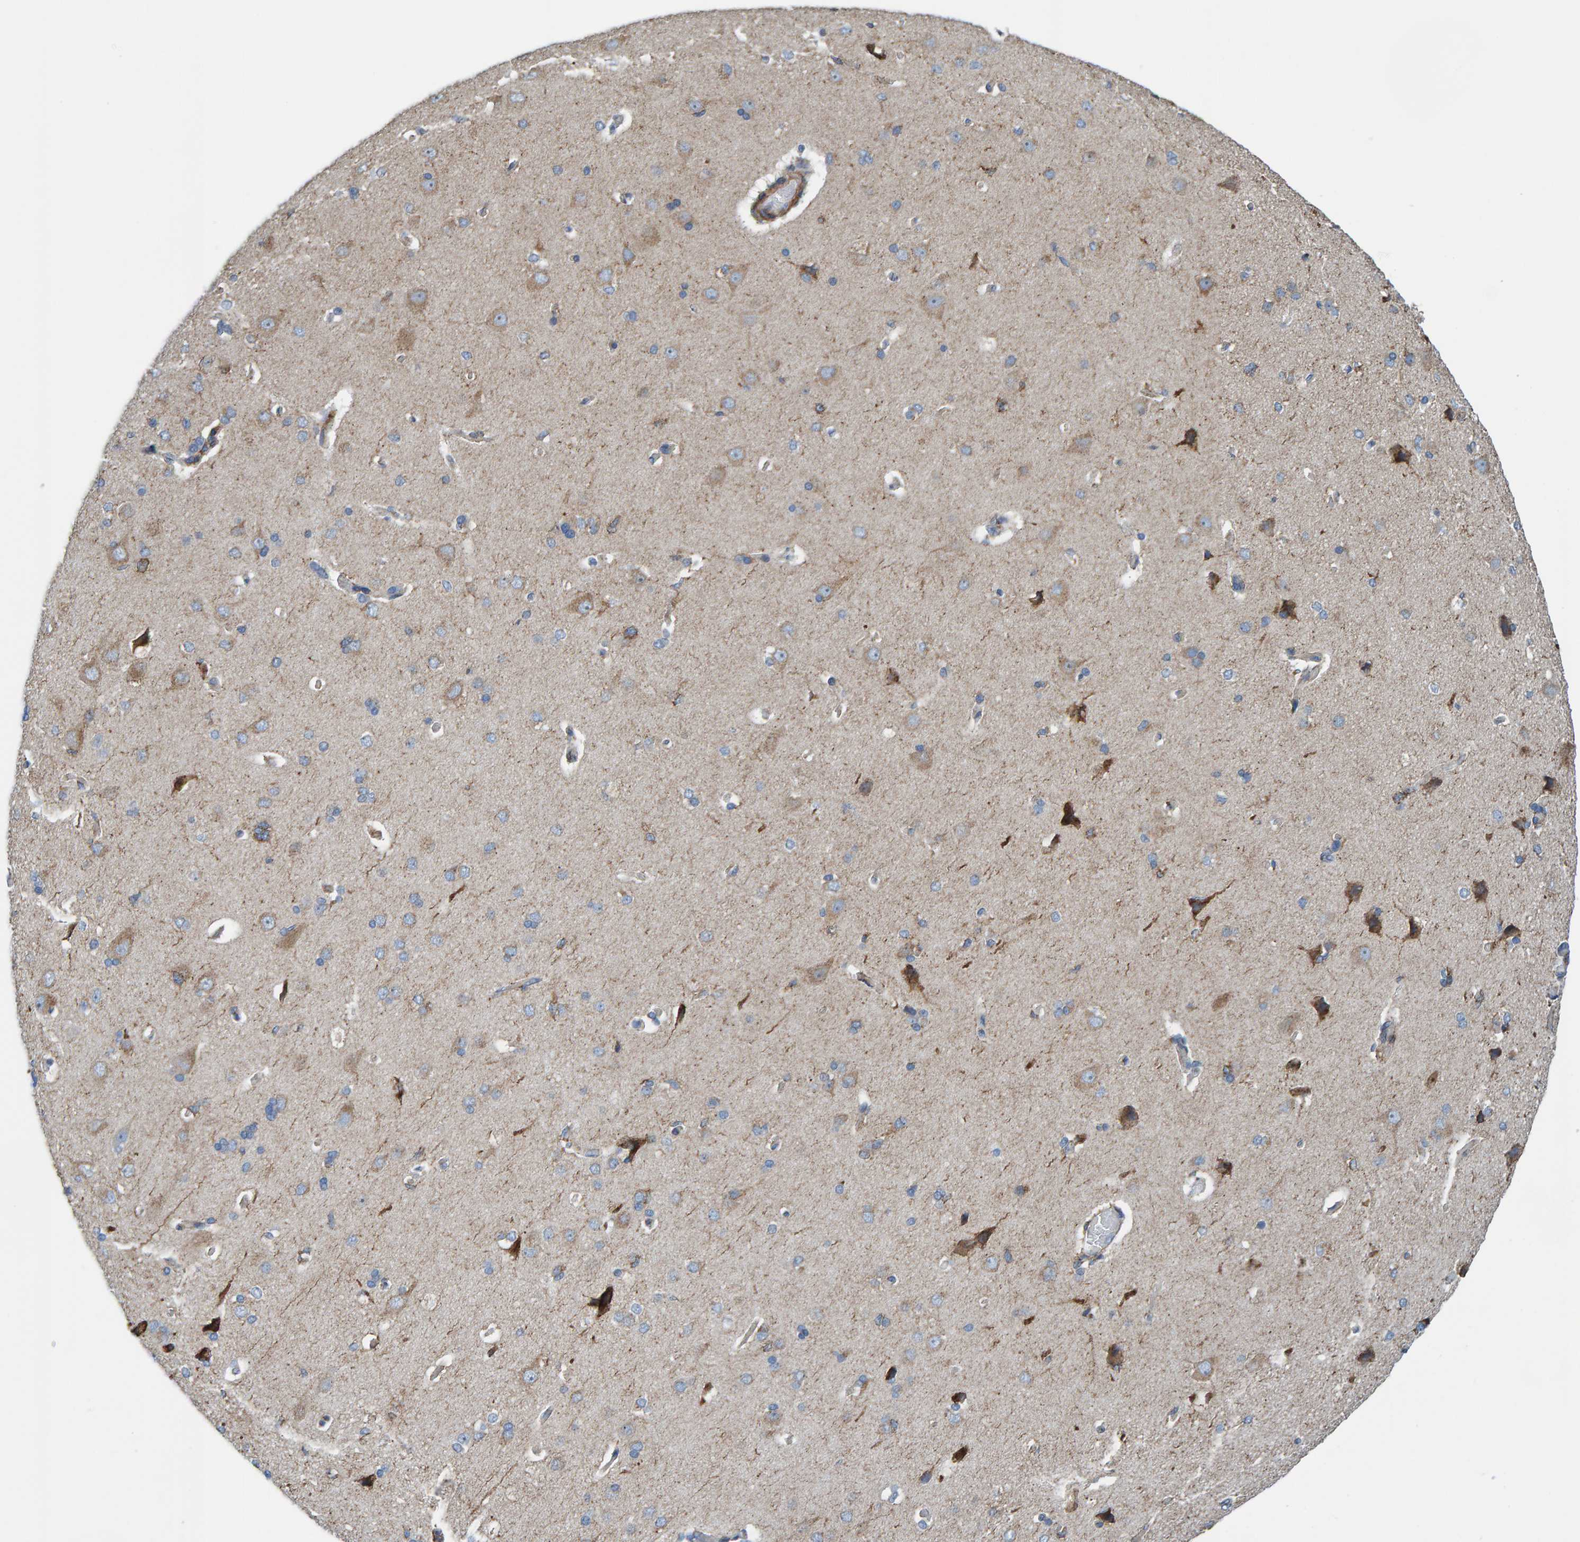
{"staining": {"intensity": "weak", "quantity": ">75%", "location": "cytoplasmic/membranous"}, "tissue": "cerebral cortex", "cell_type": "Endothelial cells", "image_type": "normal", "snomed": [{"axis": "morphology", "description": "Normal tissue, NOS"}, {"axis": "topography", "description": "Cerebral cortex"}], "caption": "A brown stain labels weak cytoplasmic/membranous positivity of a protein in endothelial cells of normal cerebral cortex.", "gene": "LRP1", "patient": {"sex": "male", "age": 62}}